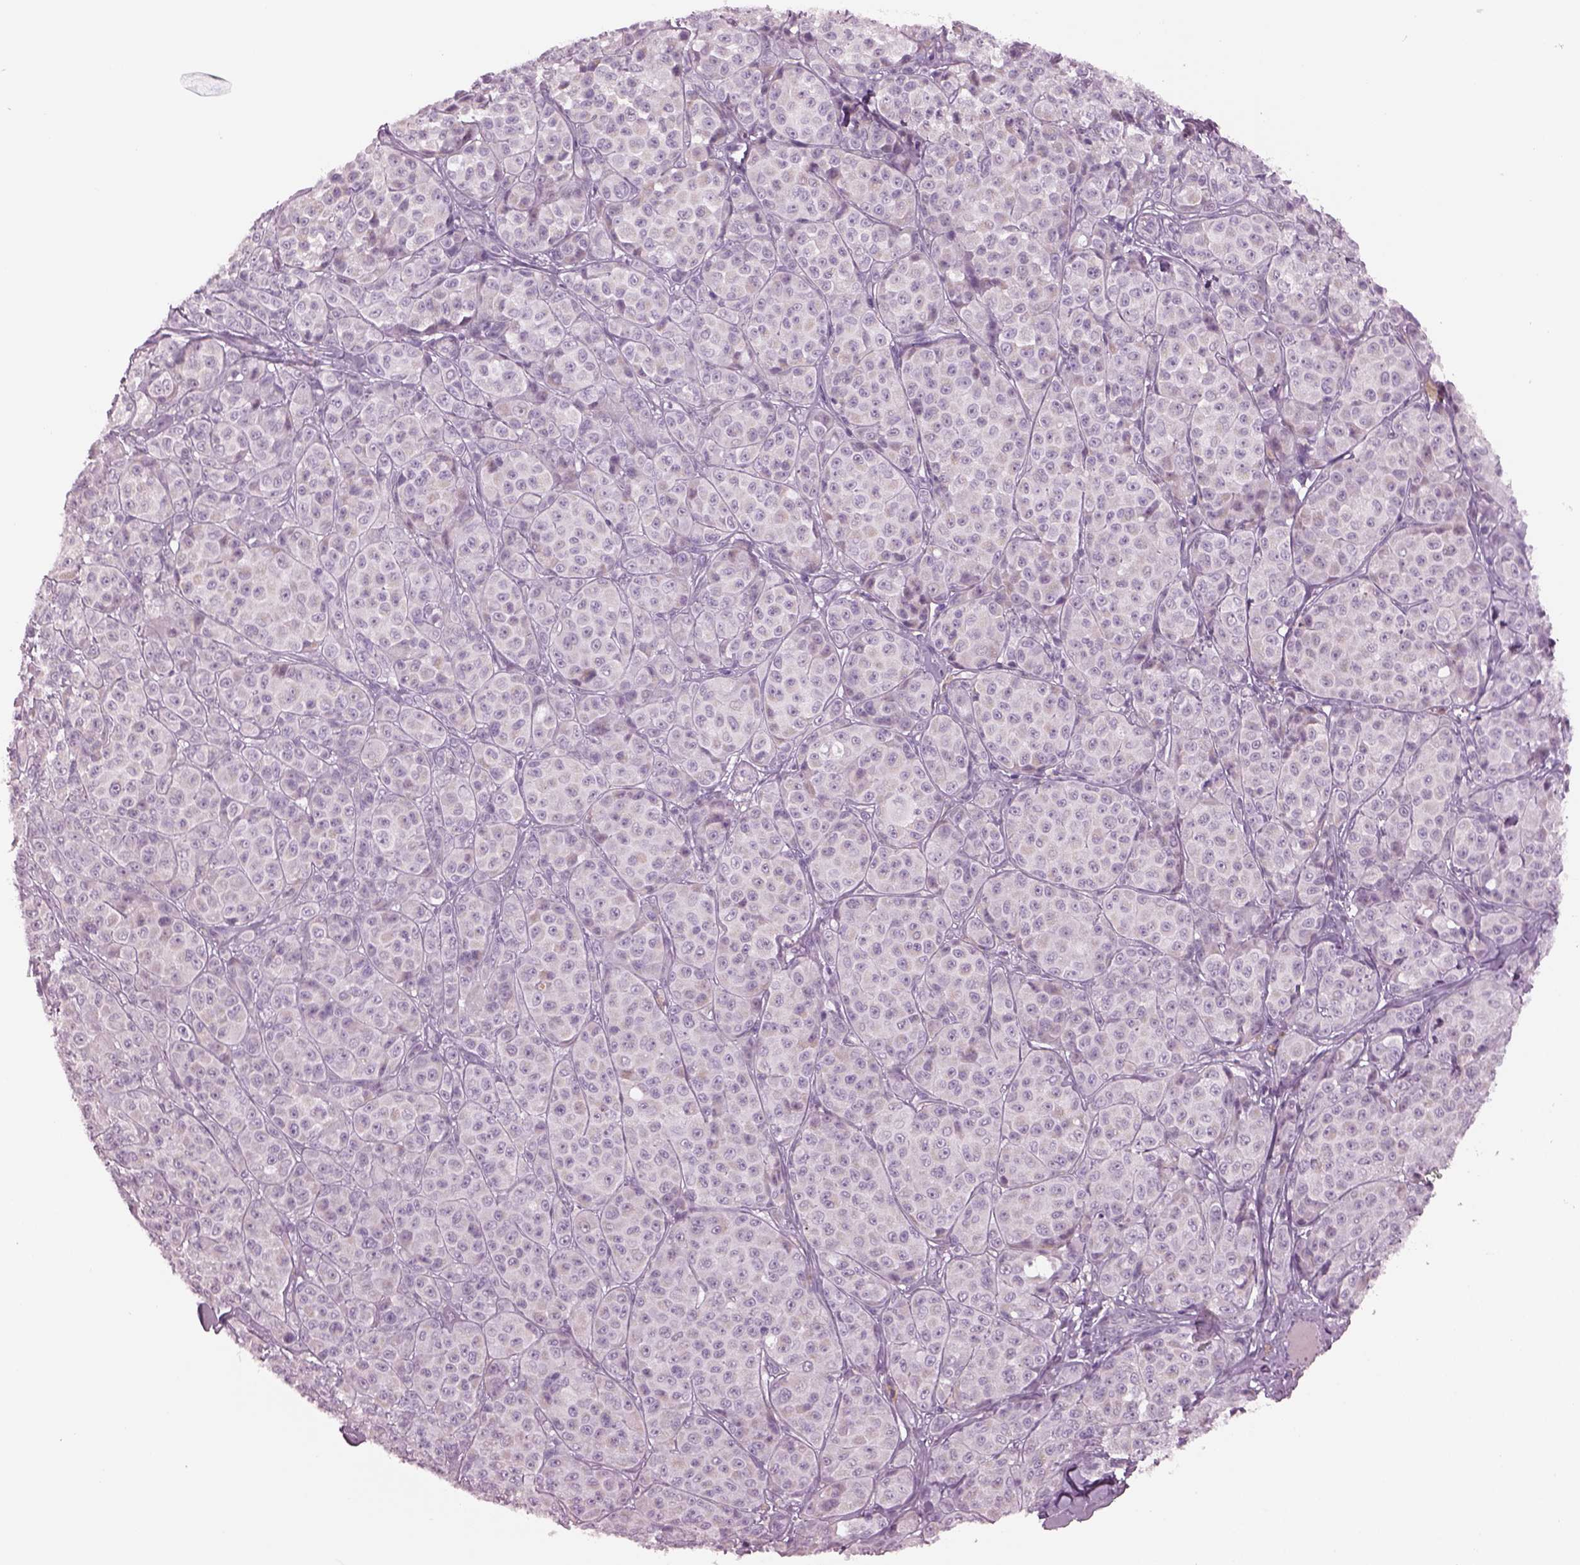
{"staining": {"intensity": "negative", "quantity": "none", "location": "none"}, "tissue": "melanoma", "cell_type": "Tumor cells", "image_type": "cancer", "snomed": [{"axis": "morphology", "description": "Malignant melanoma, NOS"}, {"axis": "topography", "description": "Skin"}], "caption": "A high-resolution image shows immunohistochemistry (IHC) staining of melanoma, which exhibits no significant staining in tumor cells.", "gene": "CYLC1", "patient": {"sex": "male", "age": 89}}